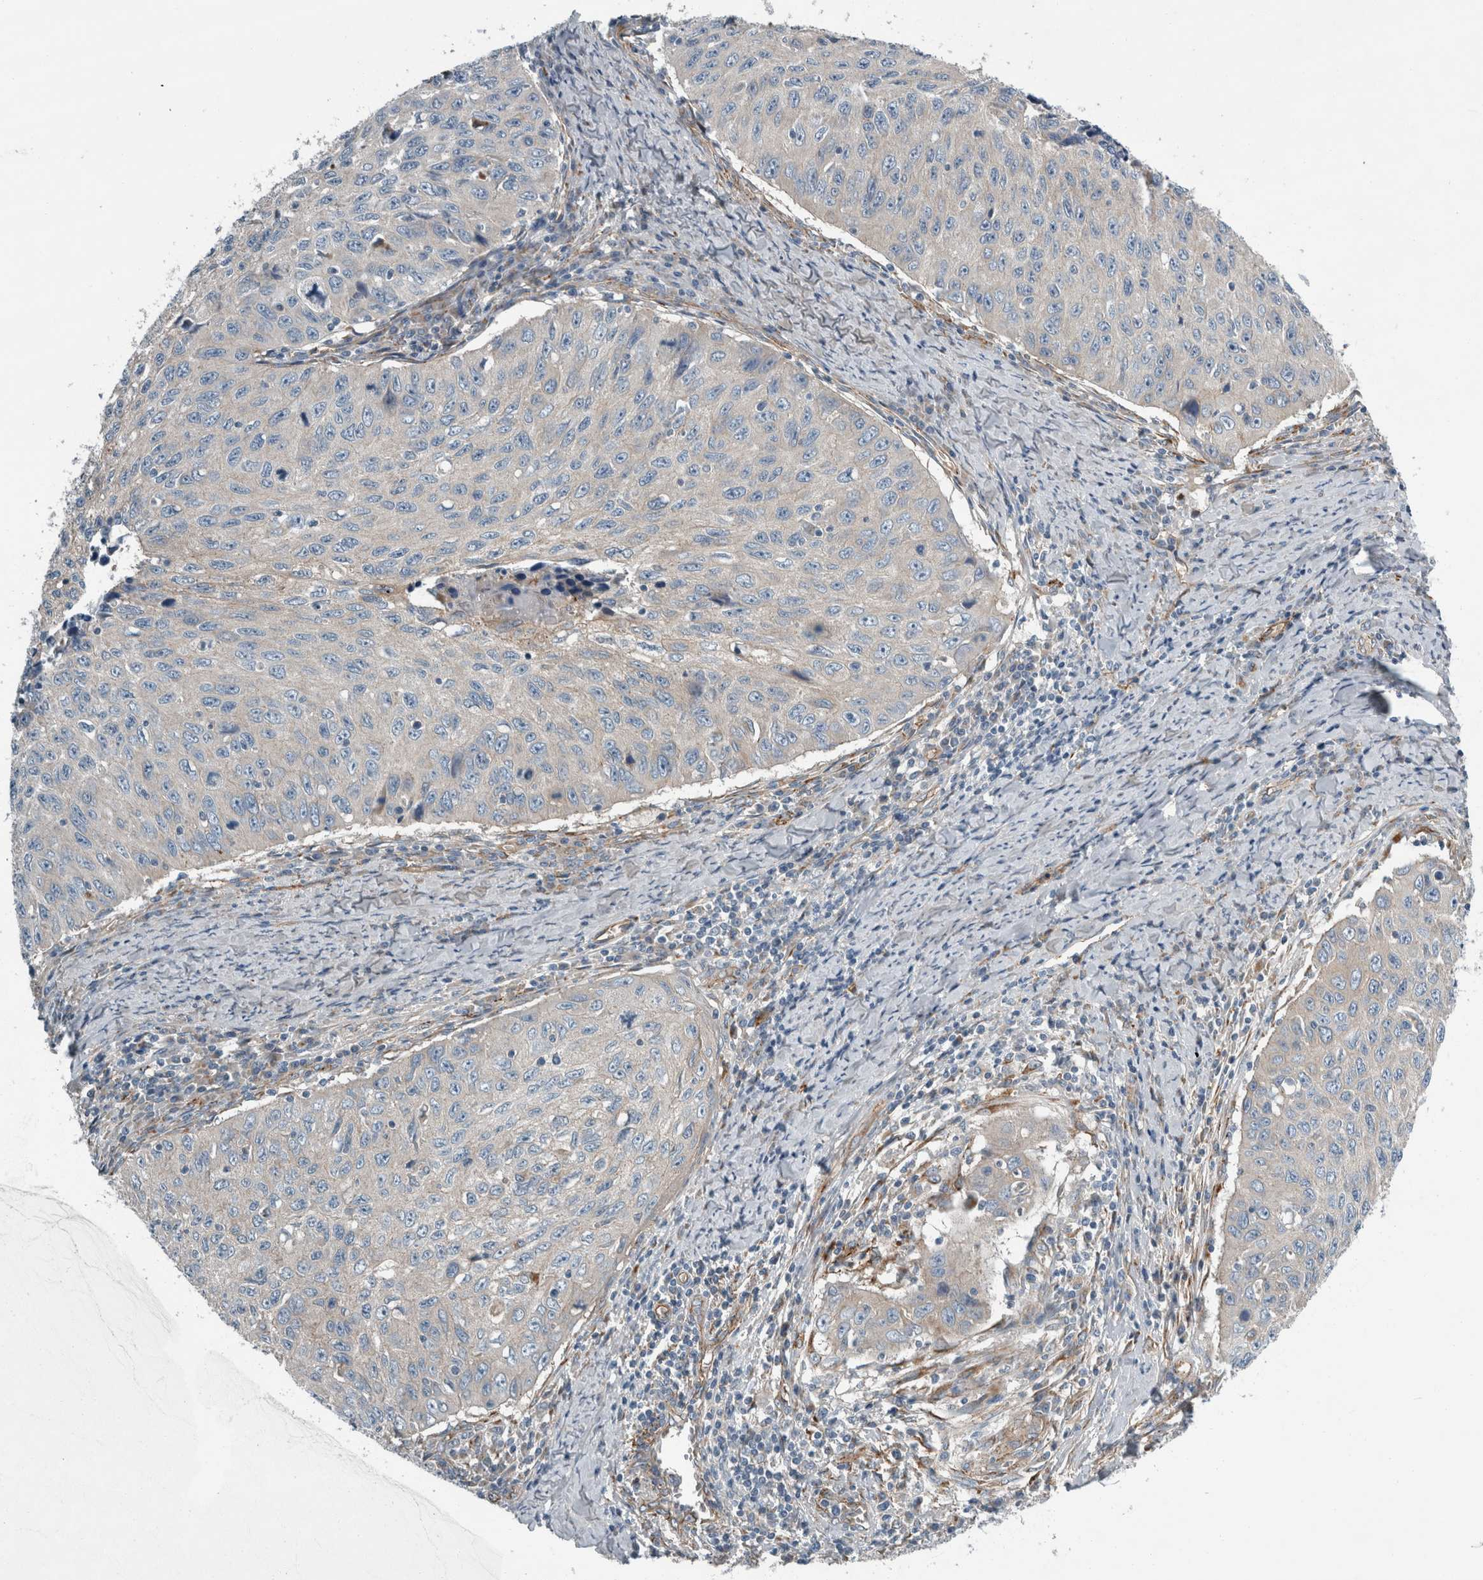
{"staining": {"intensity": "negative", "quantity": "none", "location": "none"}, "tissue": "cervical cancer", "cell_type": "Tumor cells", "image_type": "cancer", "snomed": [{"axis": "morphology", "description": "Squamous cell carcinoma, NOS"}, {"axis": "topography", "description": "Cervix"}], "caption": "Immunohistochemical staining of human squamous cell carcinoma (cervical) displays no significant expression in tumor cells.", "gene": "GLT8D2", "patient": {"sex": "female", "age": 53}}